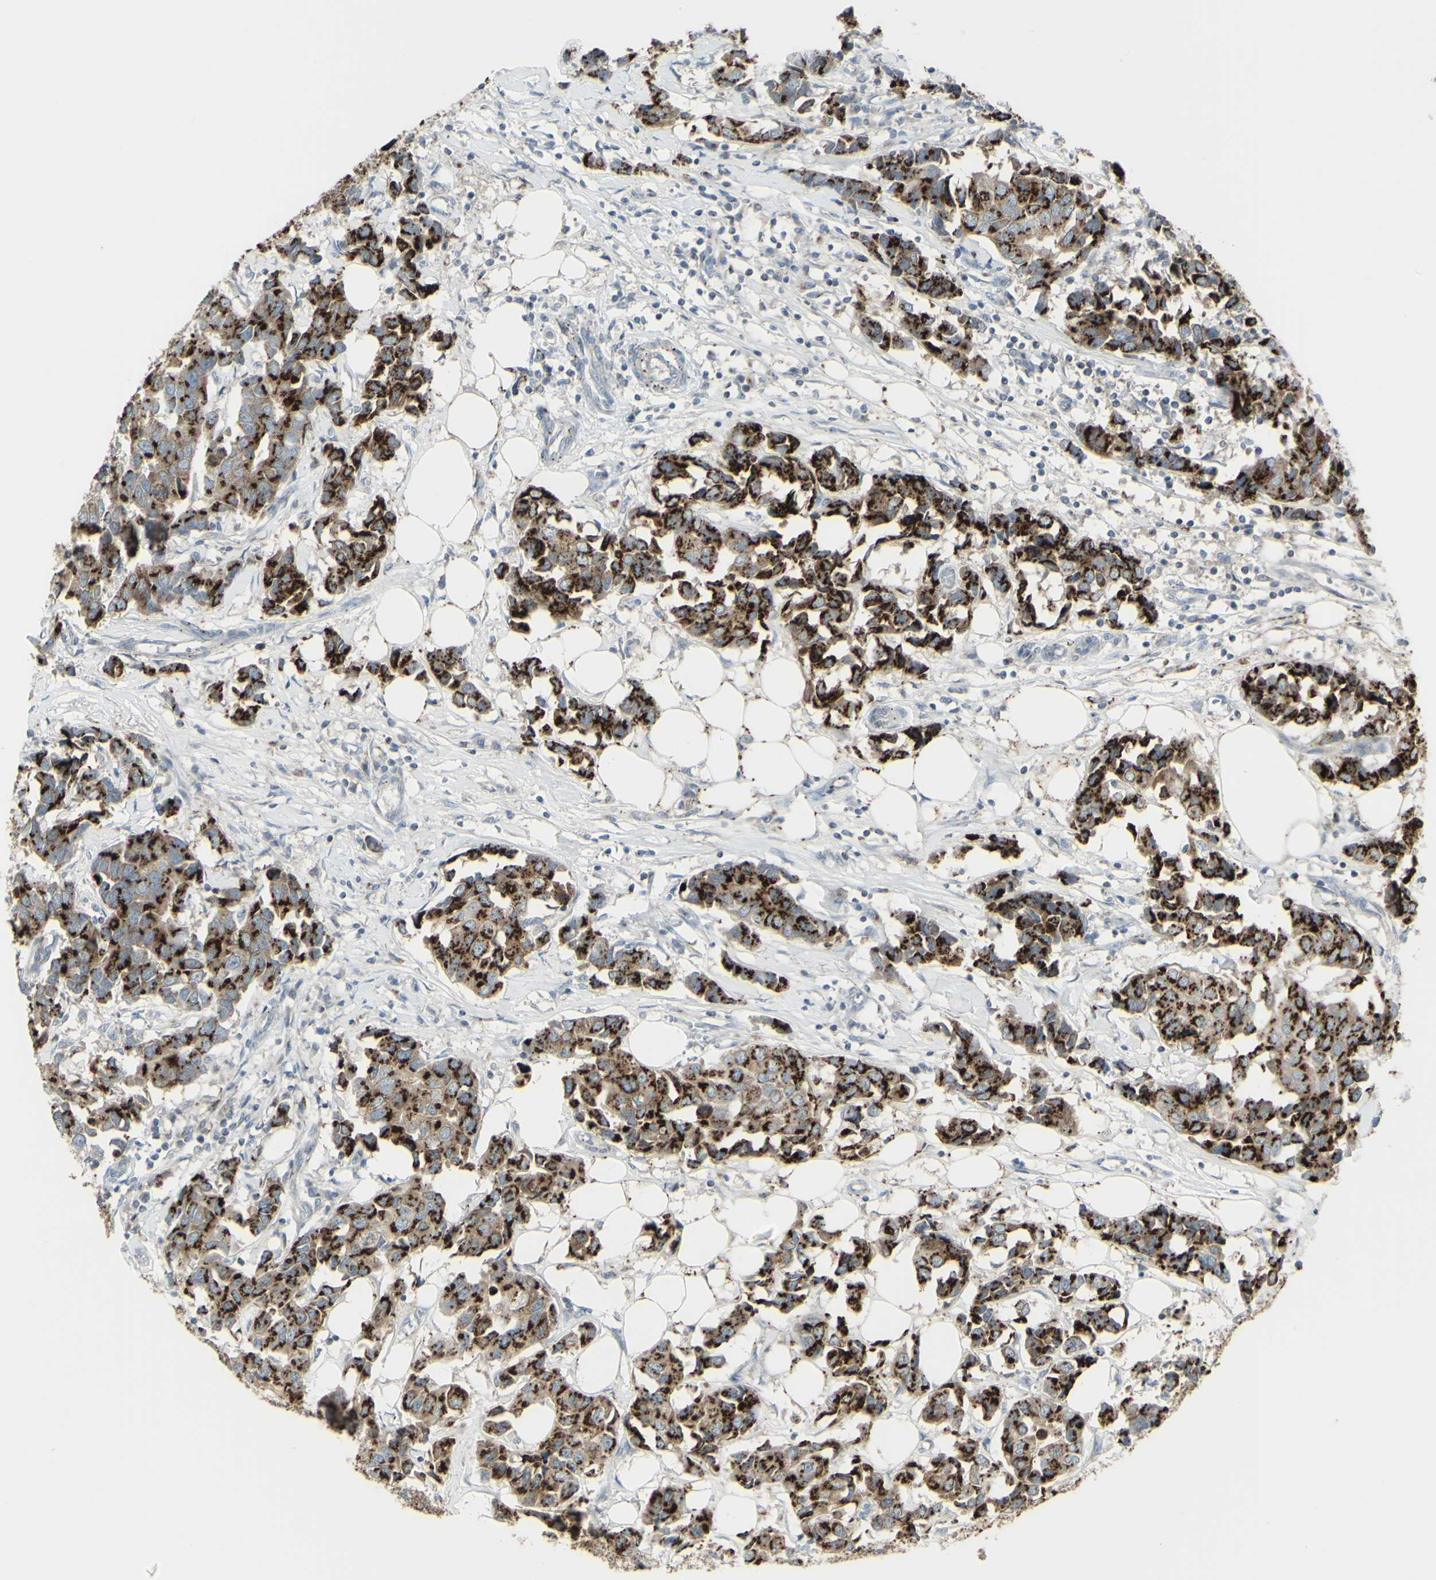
{"staining": {"intensity": "strong", "quantity": ">75%", "location": "cytoplasmic/membranous"}, "tissue": "breast cancer", "cell_type": "Tumor cells", "image_type": "cancer", "snomed": [{"axis": "morphology", "description": "Duct carcinoma"}, {"axis": "topography", "description": "Breast"}], "caption": "Breast cancer (invasive ductal carcinoma) stained with DAB immunohistochemistry (IHC) shows high levels of strong cytoplasmic/membranous positivity in approximately >75% of tumor cells.", "gene": "GALNT6", "patient": {"sex": "female", "age": 80}}